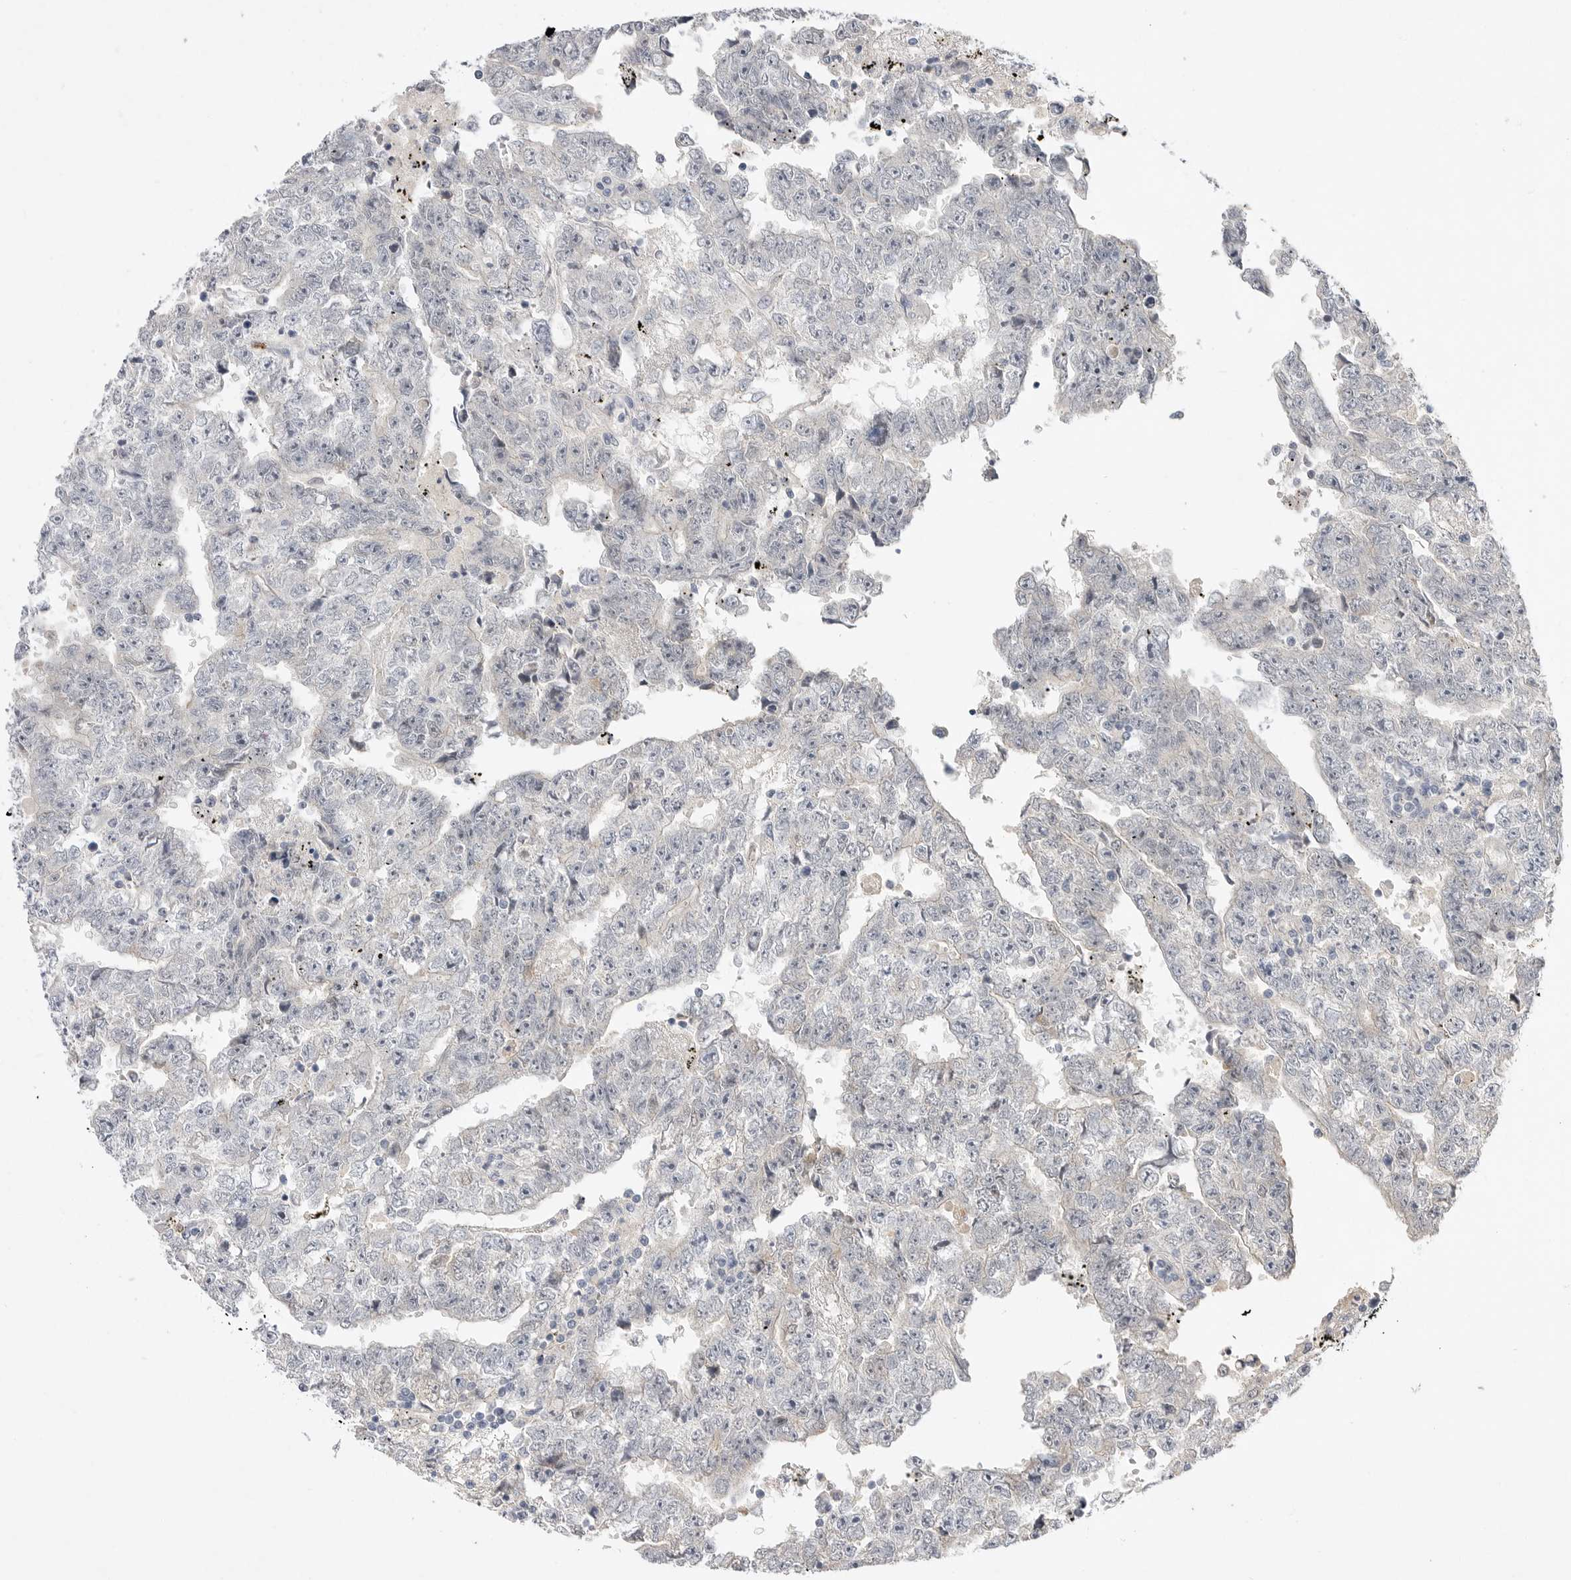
{"staining": {"intensity": "negative", "quantity": "none", "location": "none"}, "tissue": "testis cancer", "cell_type": "Tumor cells", "image_type": "cancer", "snomed": [{"axis": "morphology", "description": "Carcinoma, Embryonal, NOS"}, {"axis": "topography", "description": "Testis"}], "caption": "High power microscopy histopathology image of an immunohistochemistry image of testis cancer, revealing no significant positivity in tumor cells. (Stains: DAB IHC with hematoxylin counter stain, Microscopy: brightfield microscopy at high magnification).", "gene": "ITGAD", "patient": {"sex": "male", "age": 25}}